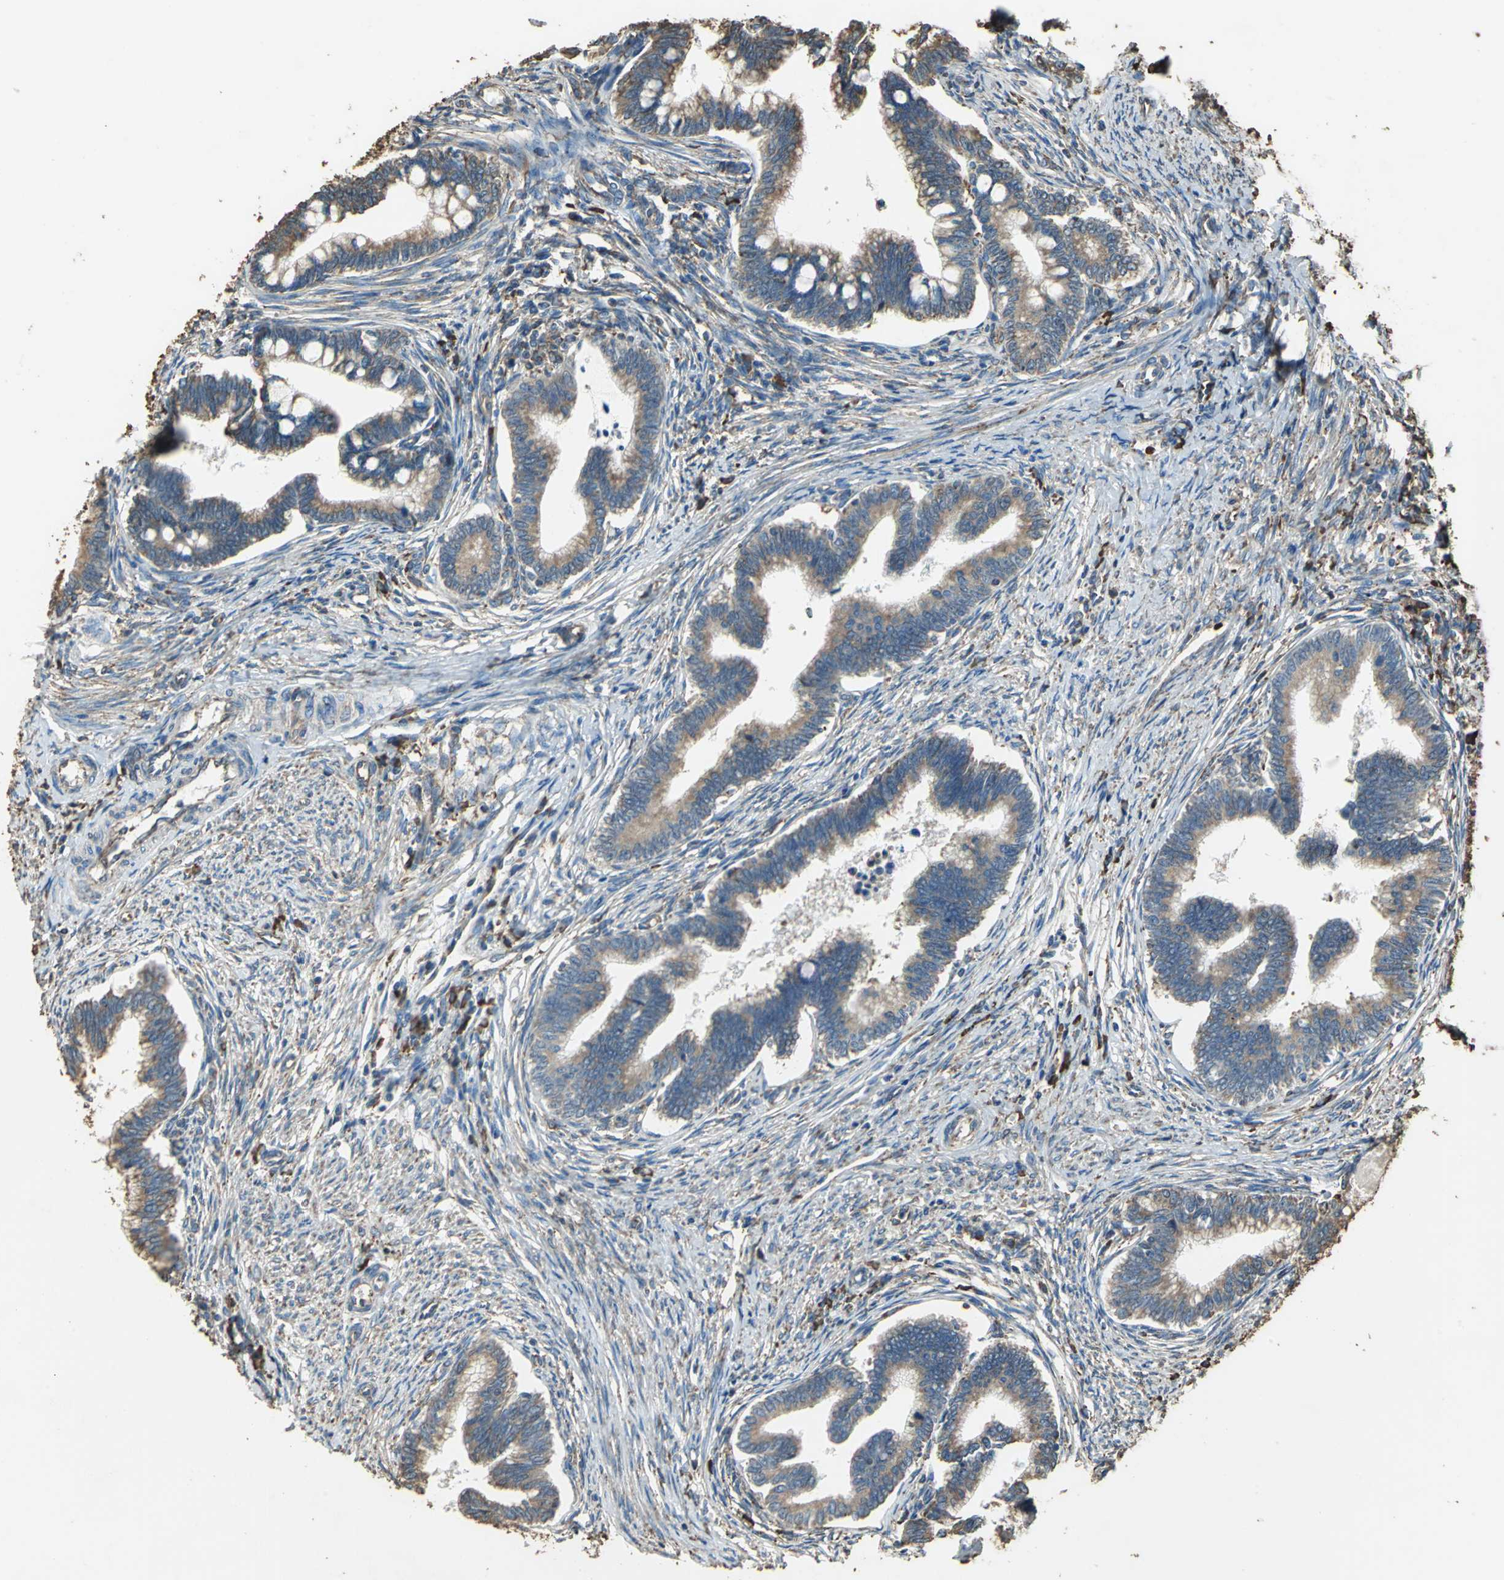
{"staining": {"intensity": "moderate", "quantity": ">75%", "location": "cytoplasmic/membranous"}, "tissue": "cervical cancer", "cell_type": "Tumor cells", "image_type": "cancer", "snomed": [{"axis": "morphology", "description": "Adenocarcinoma, NOS"}, {"axis": "topography", "description": "Cervix"}], "caption": "Immunohistochemistry (IHC) image of neoplastic tissue: human adenocarcinoma (cervical) stained using immunohistochemistry (IHC) displays medium levels of moderate protein expression localized specifically in the cytoplasmic/membranous of tumor cells, appearing as a cytoplasmic/membranous brown color.", "gene": "GPANK1", "patient": {"sex": "female", "age": 36}}